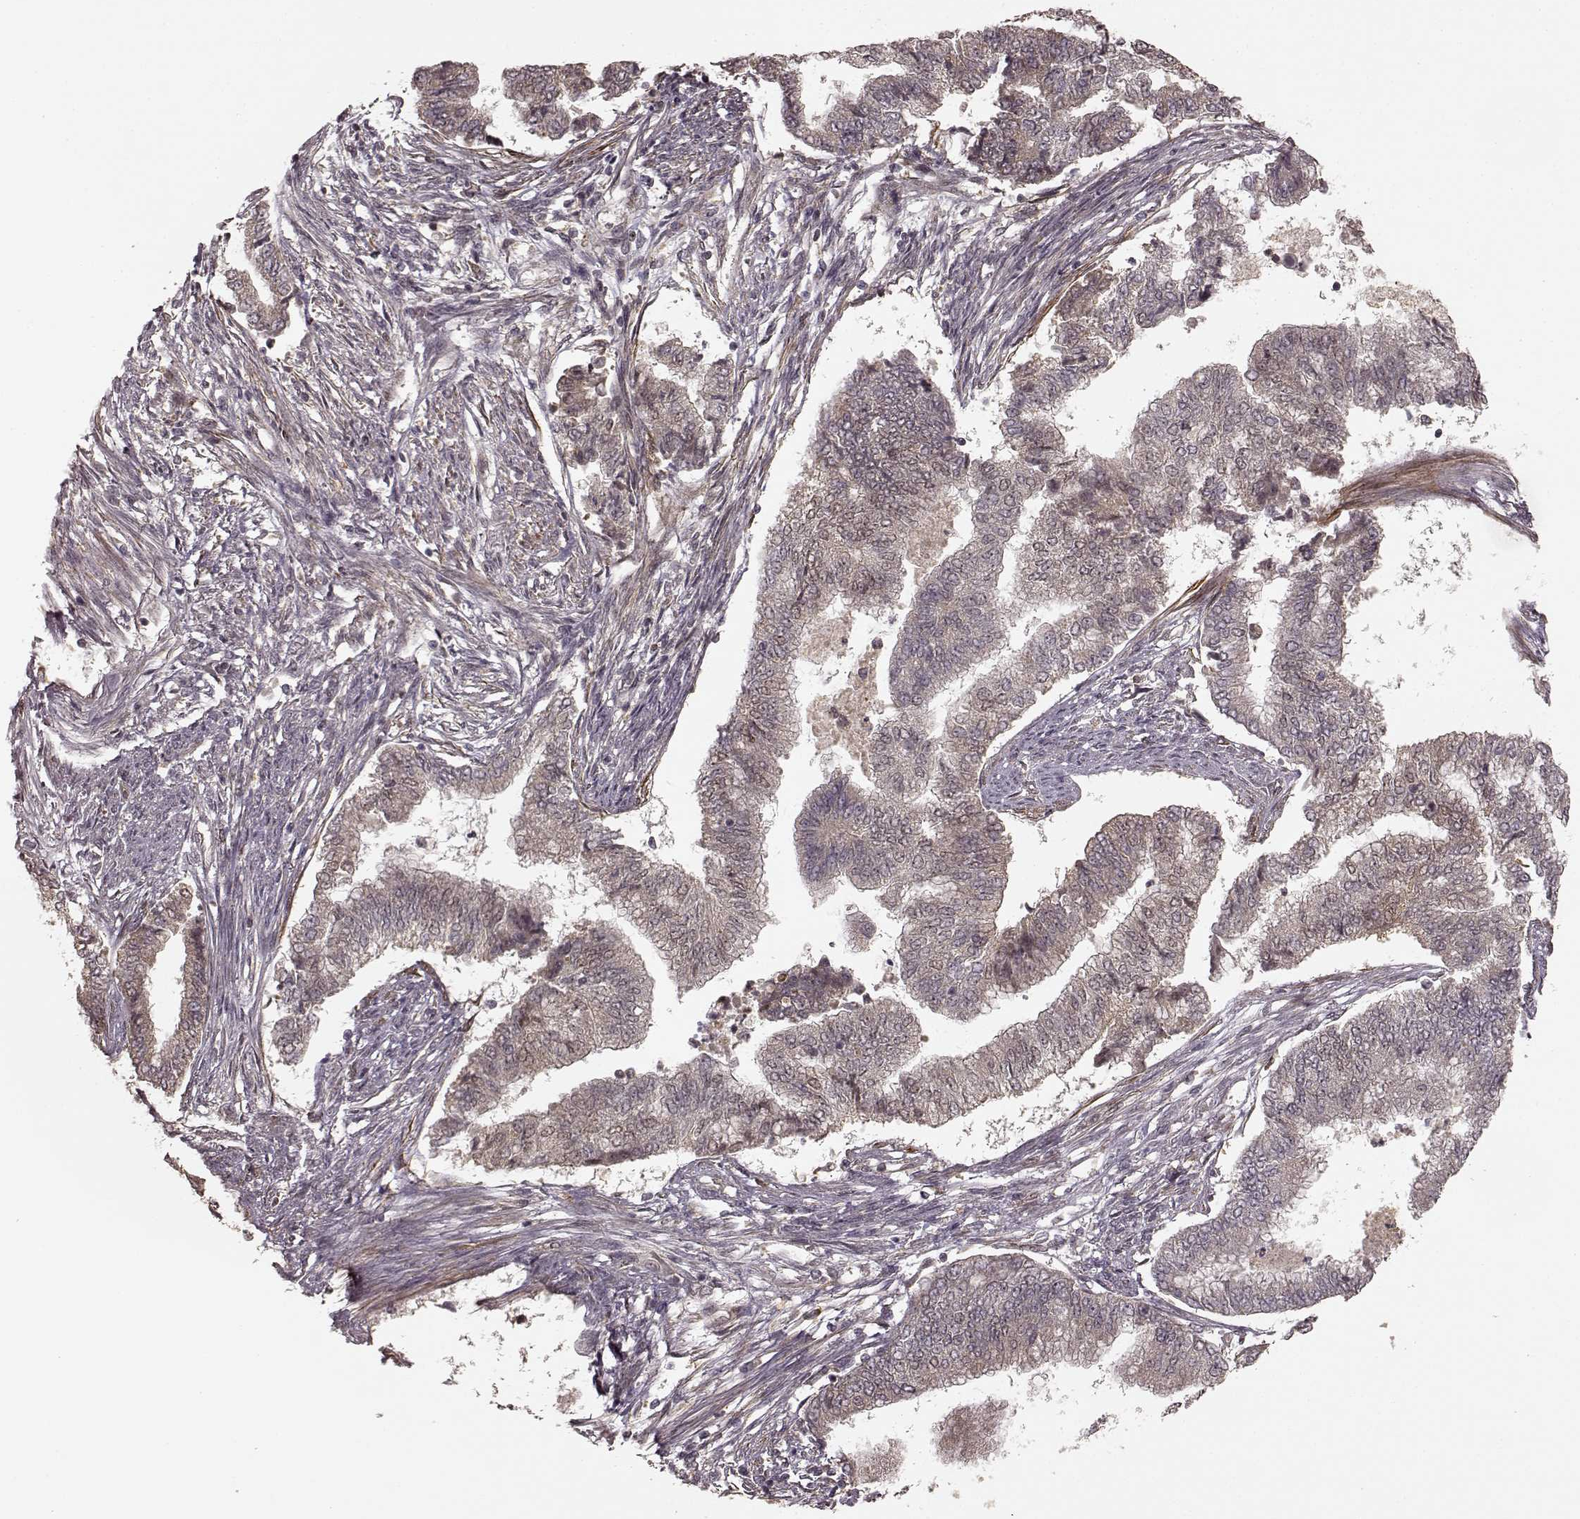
{"staining": {"intensity": "weak", "quantity": "25%-75%", "location": "cytoplasmic/membranous"}, "tissue": "endometrial cancer", "cell_type": "Tumor cells", "image_type": "cancer", "snomed": [{"axis": "morphology", "description": "Adenocarcinoma, NOS"}, {"axis": "topography", "description": "Endometrium"}], "caption": "Endometrial cancer stained for a protein exhibits weak cytoplasmic/membranous positivity in tumor cells.", "gene": "SLC12A9", "patient": {"sex": "female", "age": 65}}